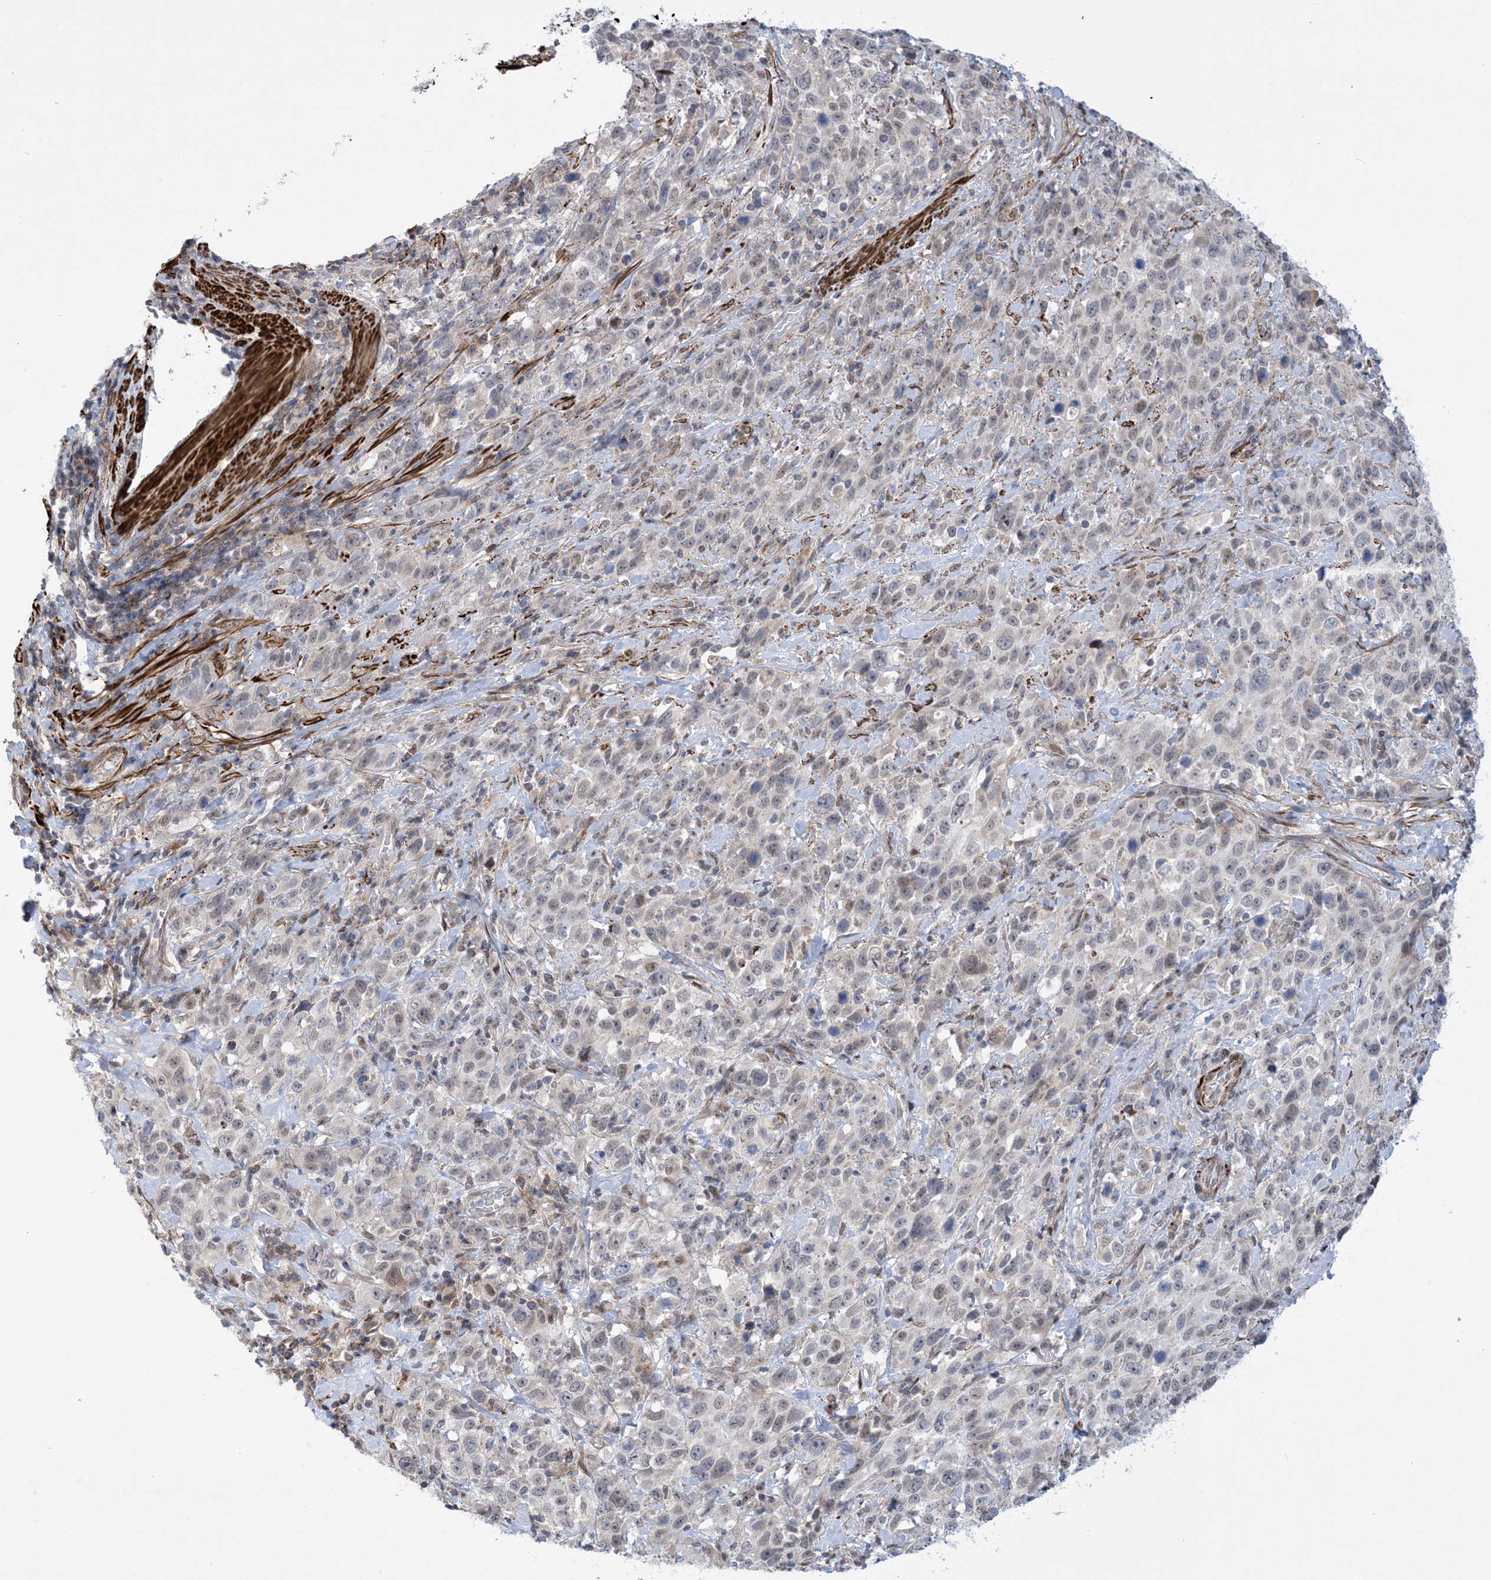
{"staining": {"intensity": "negative", "quantity": "none", "location": "none"}, "tissue": "stomach cancer", "cell_type": "Tumor cells", "image_type": "cancer", "snomed": [{"axis": "morphology", "description": "Normal tissue, NOS"}, {"axis": "morphology", "description": "Adenocarcinoma, NOS"}, {"axis": "topography", "description": "Lymph node"}, {"axis": "topography", "description": "Stomach"}], "caption": "DAB immunohistochemical staining of human stomach cancer demonstrates no significant positivity in tumor cells. (Stains: DAB (3,3'-diaminobenzidine) immunohistochemistry (IHC) with hematoxylin counter stain, Microscopy: brightfield microscopy at high magnification).", "gene": "ZNF8", "patient": {"sex": "male", "age": 48}}